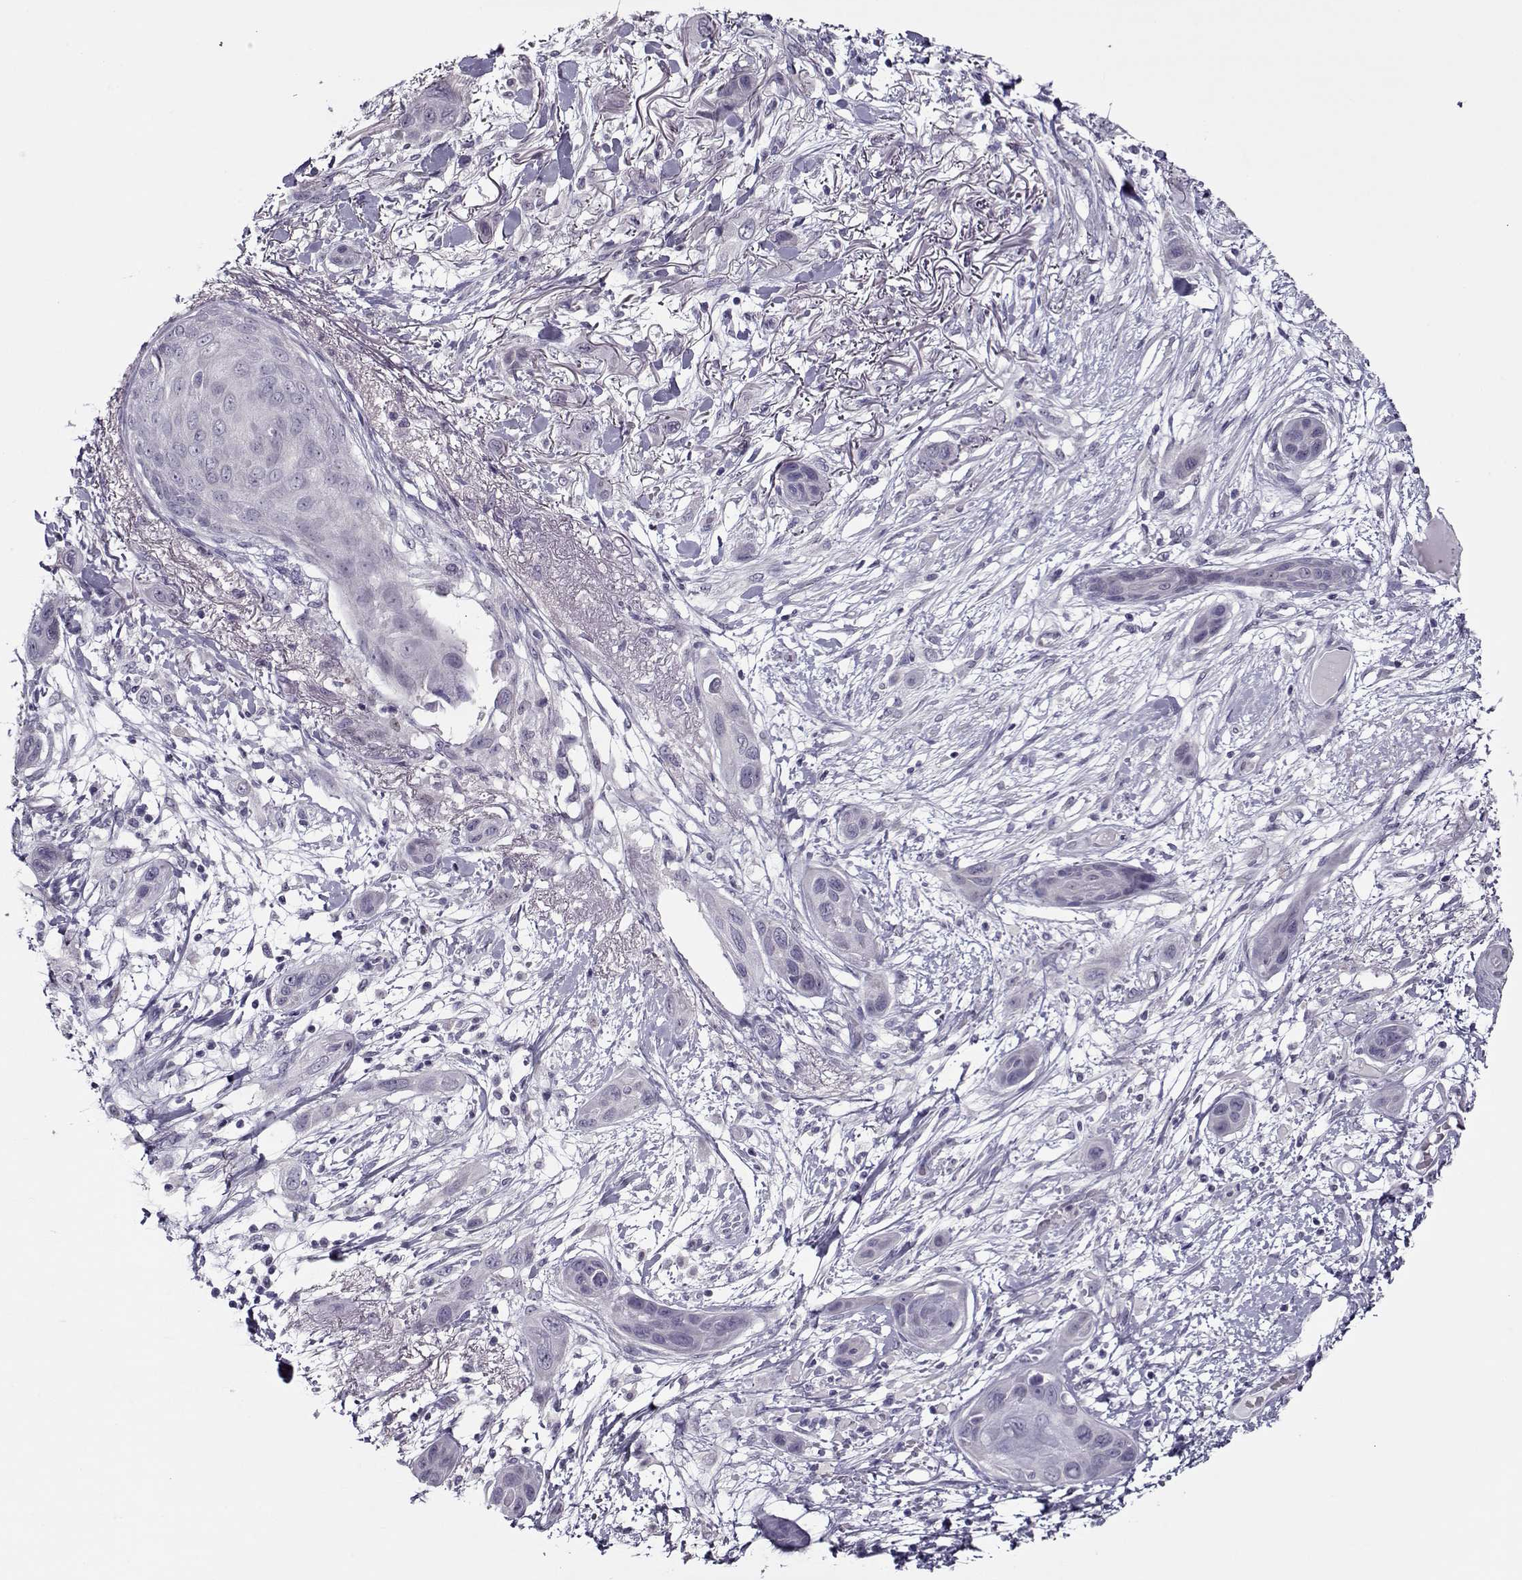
{"staining": {"intensity": "negative", "quantity": "none", "location": "none"}, "tissue": "skin cancer", "cell_type": "Tumor cells", "image_type": "cancer", "snomed": [{"axis": "morphology", "description": "Squamous cell carcinoma, NOS"}, {"axis": "topography", "description": "Skin"}], "caption": "Photomicrograph shows no significant protein expression in tumor cells of squamous cell carcinoma (skin).", "gene": "CIBAR1", "patient": {"sex": "male", "age": 79}}